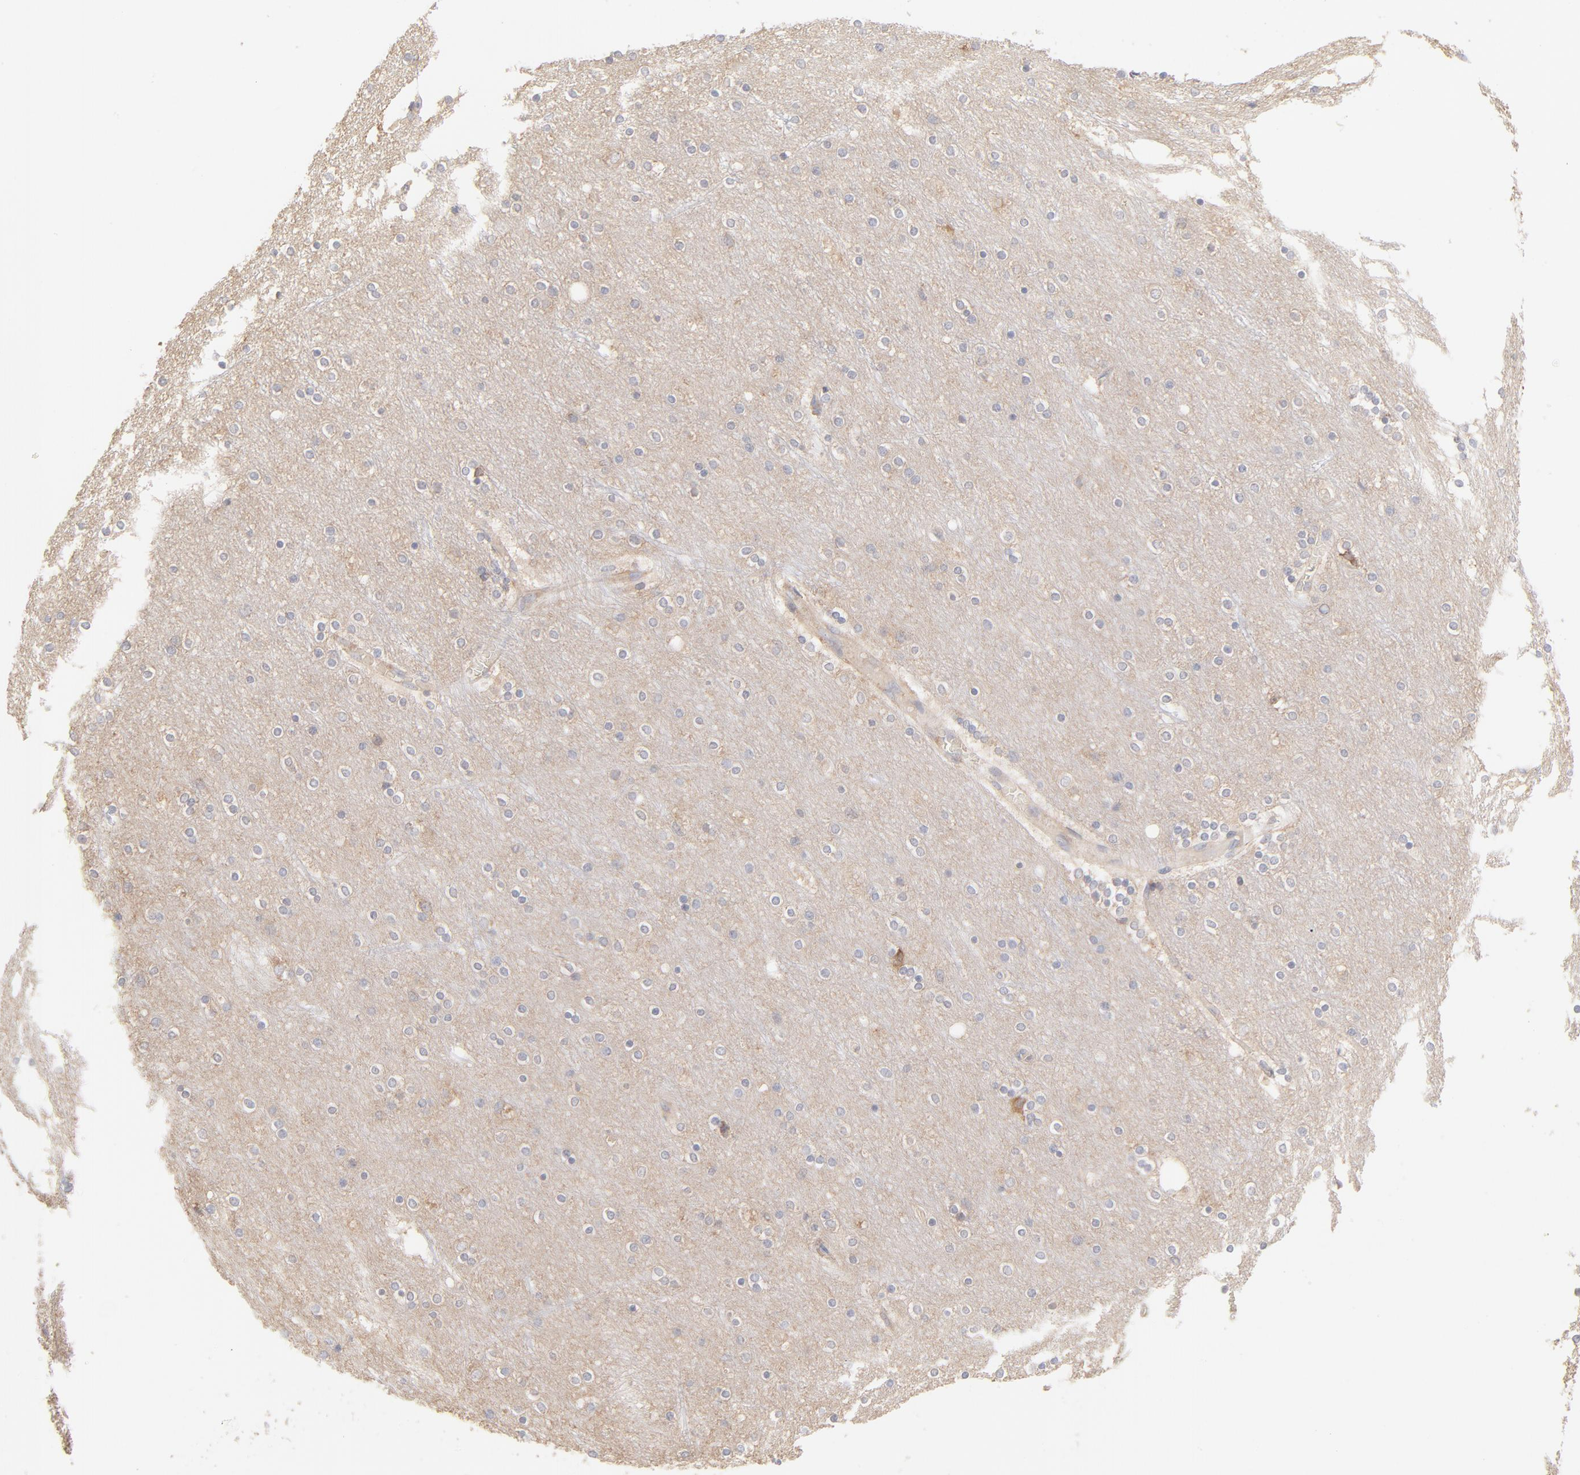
{"staining": {"intensity": "negative", "quantity": "none", "location": "none"}, "tissue": "cerebral cortex", "cell_type": "Endothelial cells", "image_type": "normal", "snomed": [{"axis": "morphology", "description": "Normal tissue, NOS"}, {"axis": "topography", "description": "Cerebral cortex"}], "caption": "Immunohistochemistry (IHC) image of normal human cerebral cortex stained for a protein (brown), which demonstrates no staining in endothelial cells. (DAB IHC with hematoxylin counter stain).", "gene": "RPS21", "patient": {"sex": "female", "age": 54}}